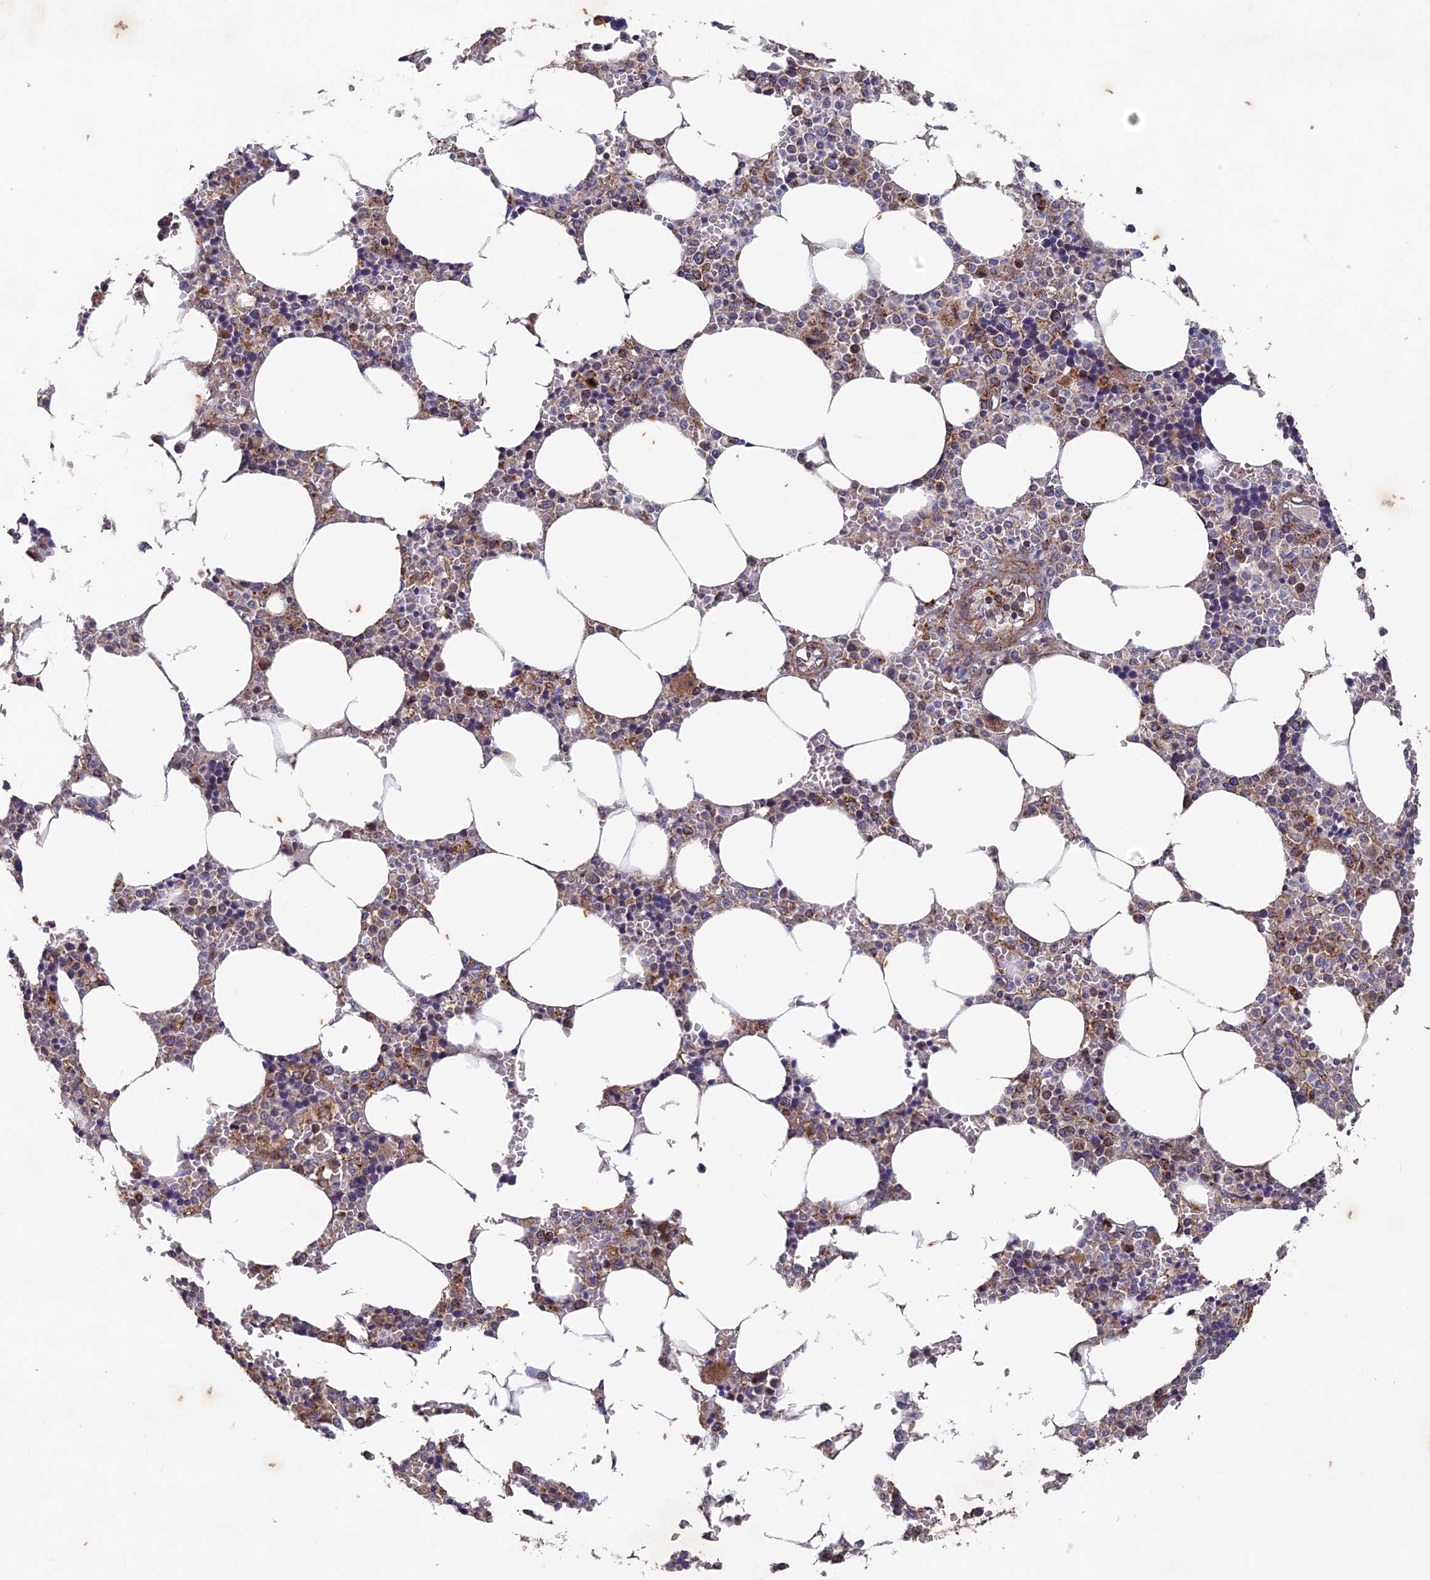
{"staining": {"intensity": "moderate", "quantity": "<25%", "location": "cytoplasmic/membranous"}, "tissue": "bone marrow", "cell_type": "Hematopoietic cells", "image_type": "normal", "snomed": [{"axis": "morphology", "description": "Normal tissue, NOS"}, {"axis": "topography", "description": "Bone marrow"}], "caption": "About <25% of hematopoietic cells in normal bone marrow reveal moderate cytoplasmic/membranous protein staining as visualized by brown immunohistochemical staining.", "gene": "AP4S1", "patient": {"sex": "male", "age": 70}}